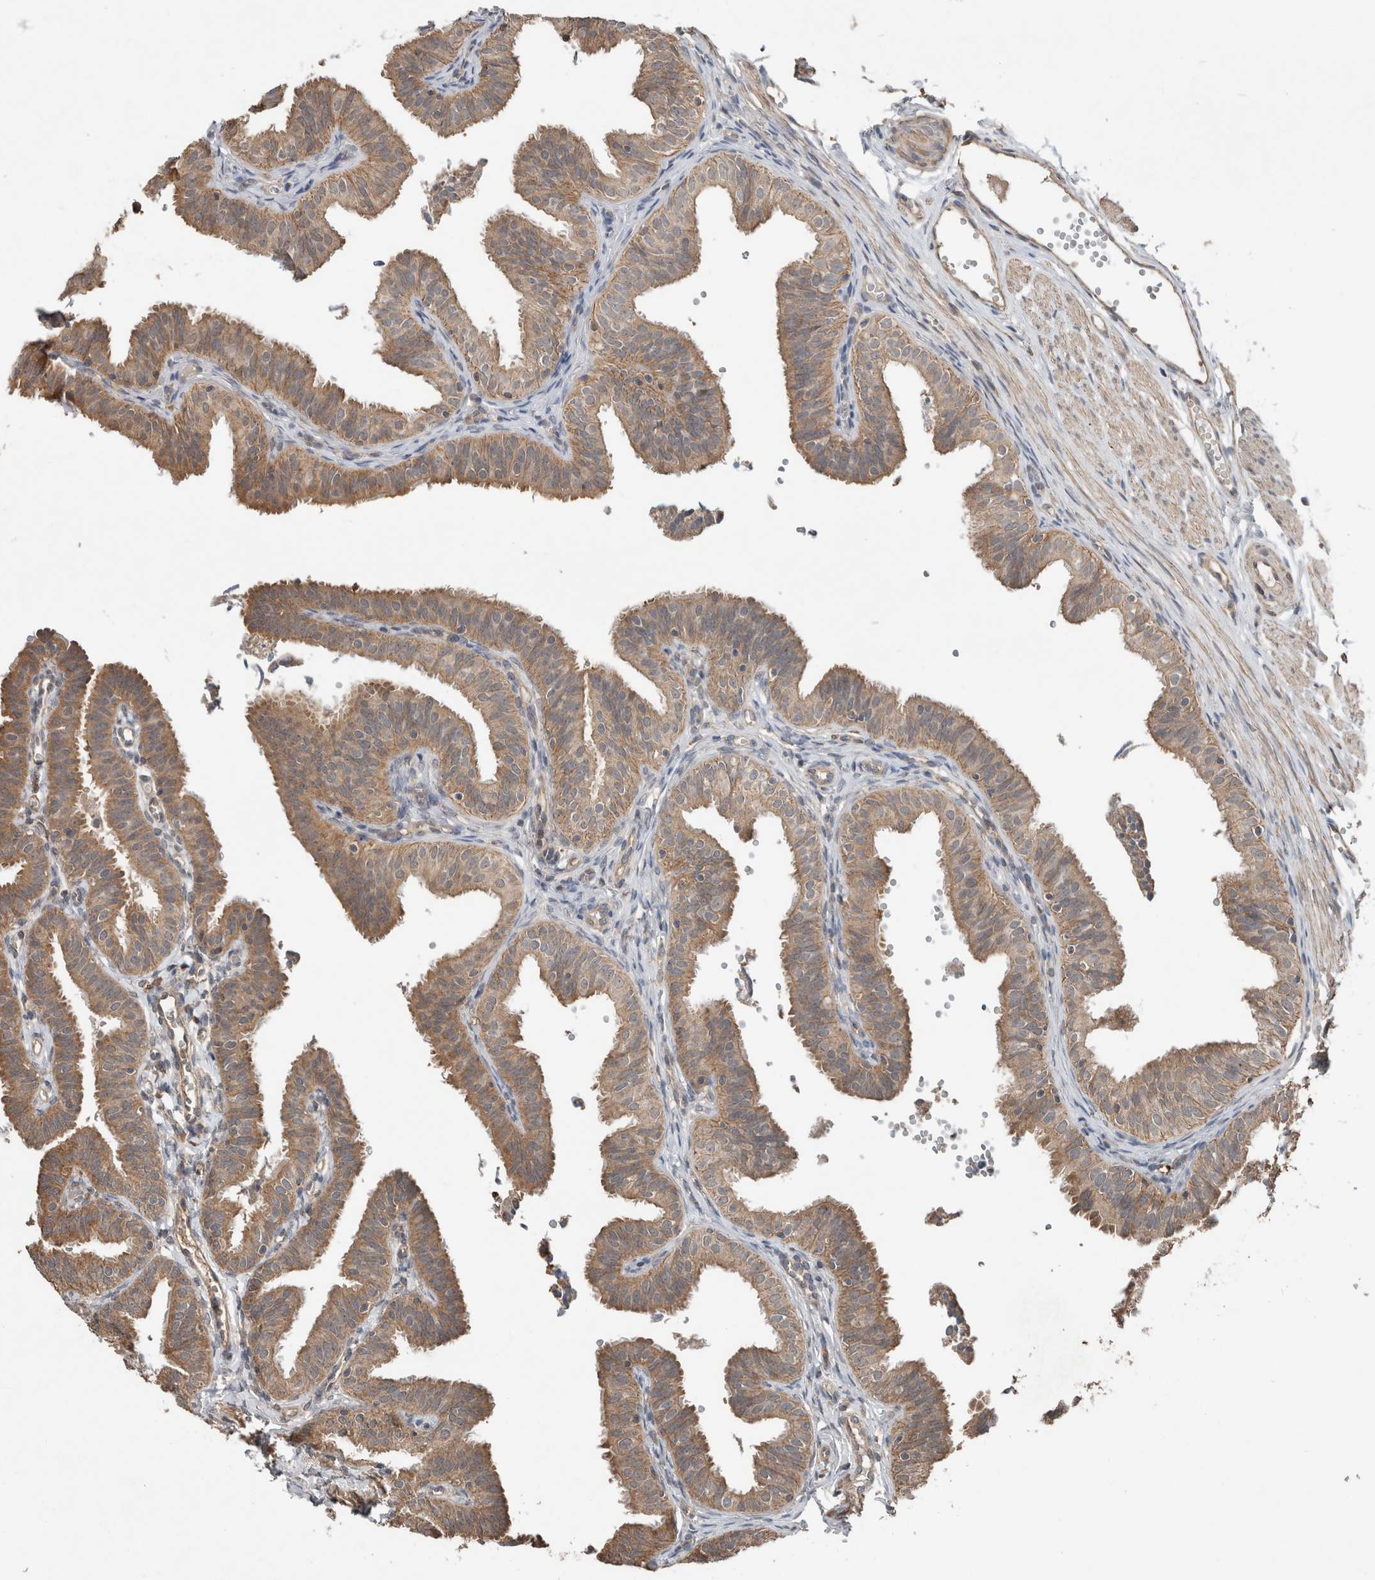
{"staining": {"intensity": "moderate", "quantity": ">75%", "location": "cytoplasmic/membranous"}, "tissue": "fallopian tube", "cell_type": "Glandular cells", "image_type": "normal", "snomed": [{"axis": "morphology", "description": "Normal tissue, NOS"}, {"axis": "topography", "description": "Fallopian tube"}], "caption": "Immunohistochemistry (IHC) staining of benign fallopian tube, which displays medium levels of moderate cytoplasmic/membranous expression in approximately >75% of glandular cells indicating moderate cytoplasmic/membranous protein positivity. The staining was performed using DAB (brown) for protein detection and nuclei were counterstained in hematoxylin (blue).", "gene": "KLK14", "patient": {"sex": "female", "age": 35}}